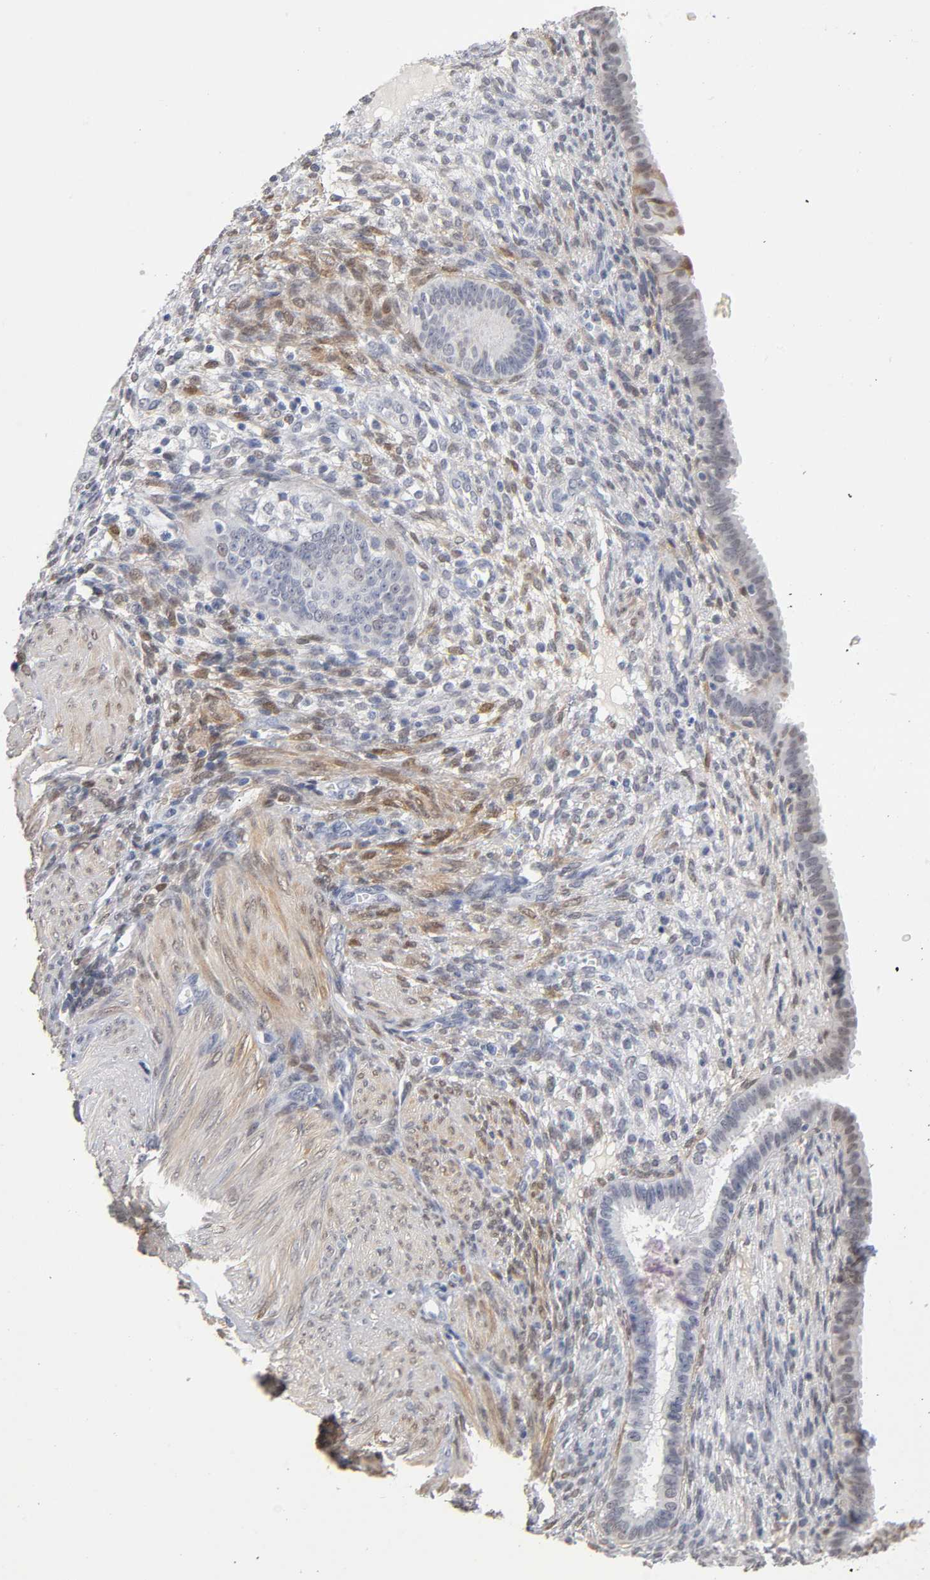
{"staining": {"intensity": "weak", "quantity": "<25%", "location": "cytoplasmic/membranous,nuclear"}, "tissue": "endometrium", "cell_type": "Cells in endometrial stroma", "image_type": "normal", "snomed": [{"axis": "morphology", "description": "Normal tissue, NOS"}, {"axis": "topography", "description": "Endometrium"}], "caption": "Endometrium stained for a protein using IHC demonstrates no expression cells in endometrial stroma.", "gene": "CRABP2", "patient": {"sex": "female", "age": 72}}